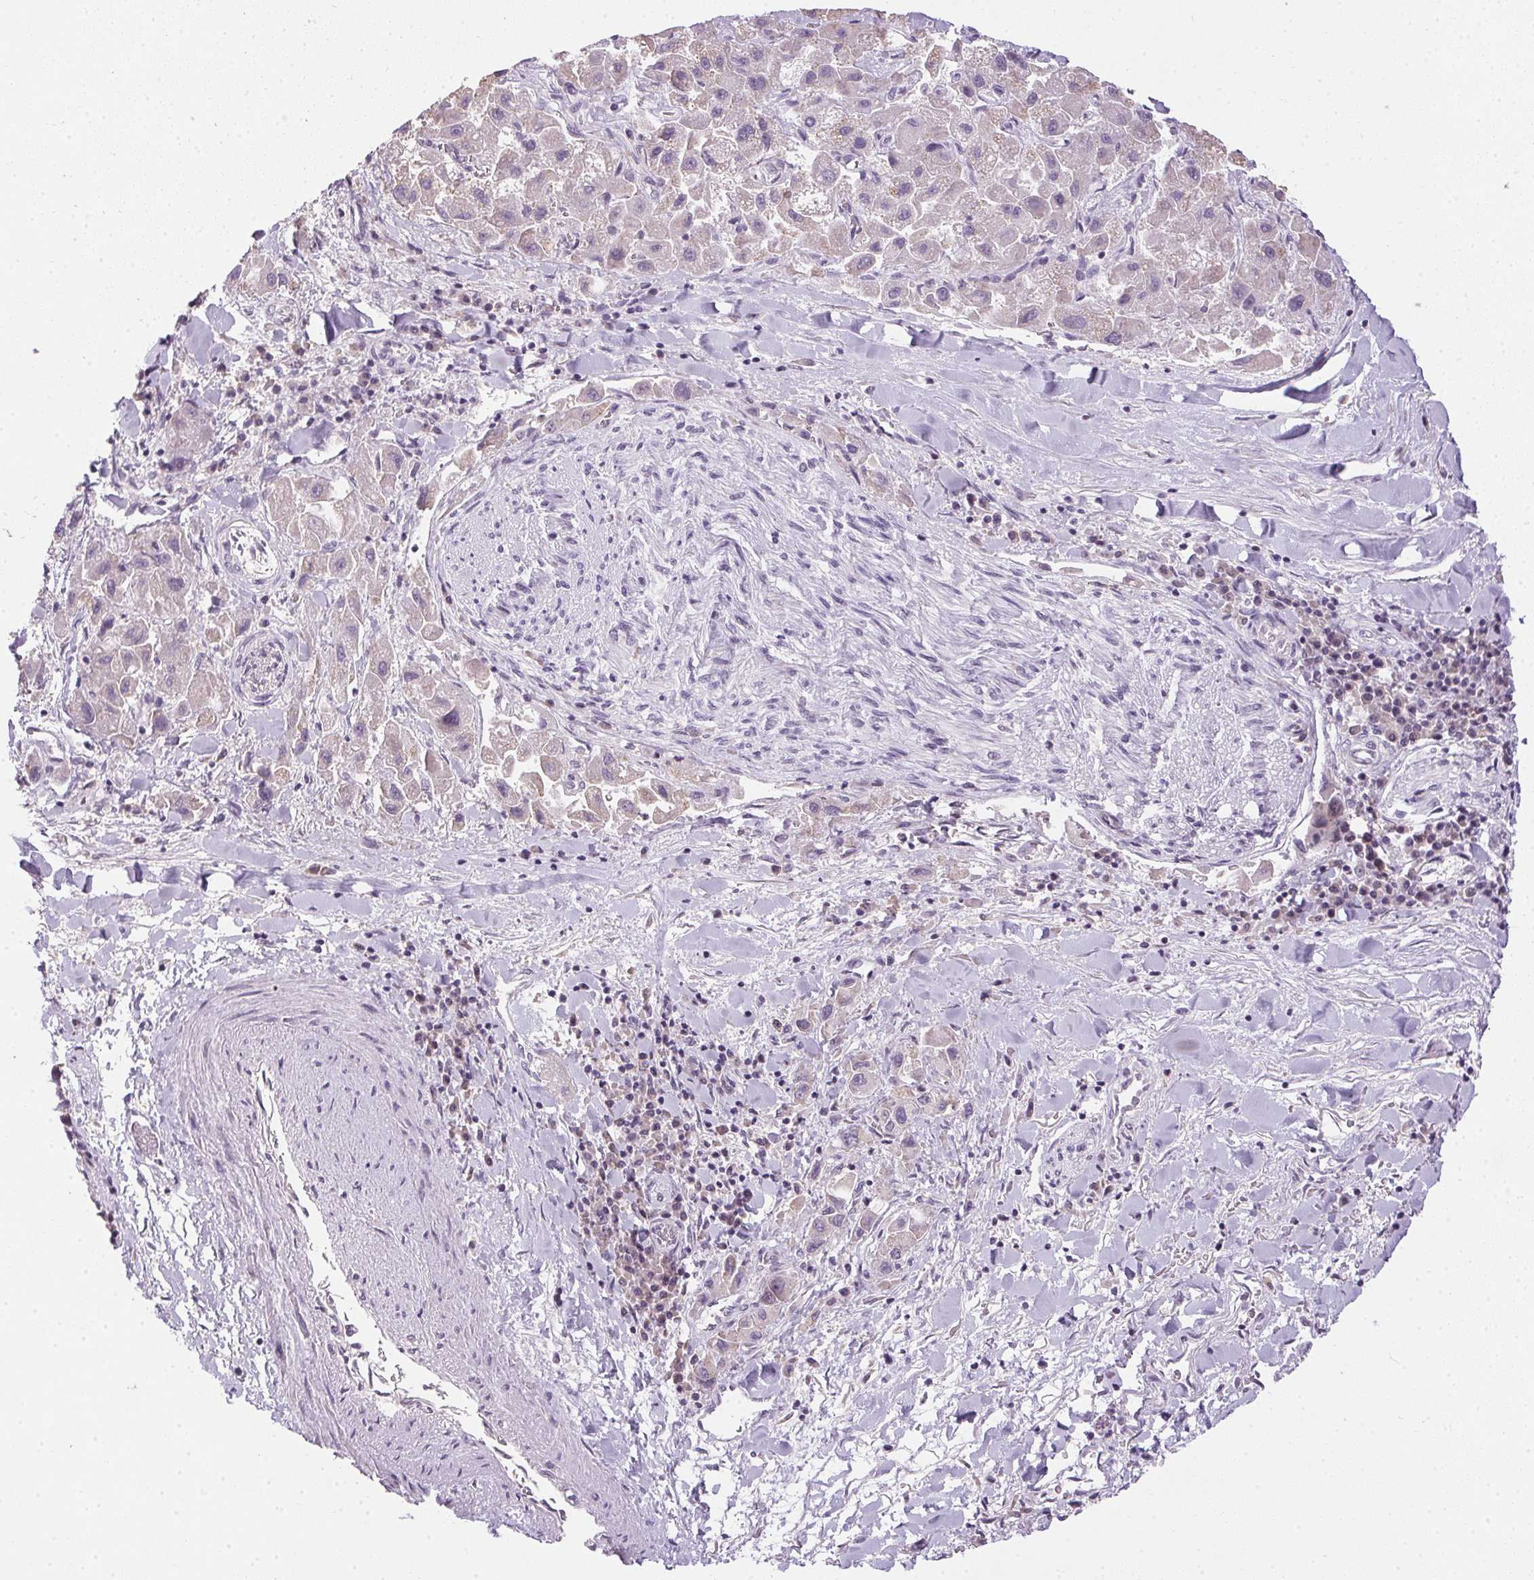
{"staining": {"intensity": "negative", "quantity": "none", "location": "none"}, "tissue": "liver cancer", "cell_type": "Tumor cells", "image_type": "cancer", "snomed": [{"axis": "morphology", "description": "Carcinoma, Hepatocellular, NOS"}, {"axis": "topography", "description": "Liver"}], "caption": "Liver hepatocellular carcinoma was stained to show a protein in brown. There is no significant positivity in tumor cells.", "gene": "SPACA9", "patient": {"sex": "male", "age": 24}}